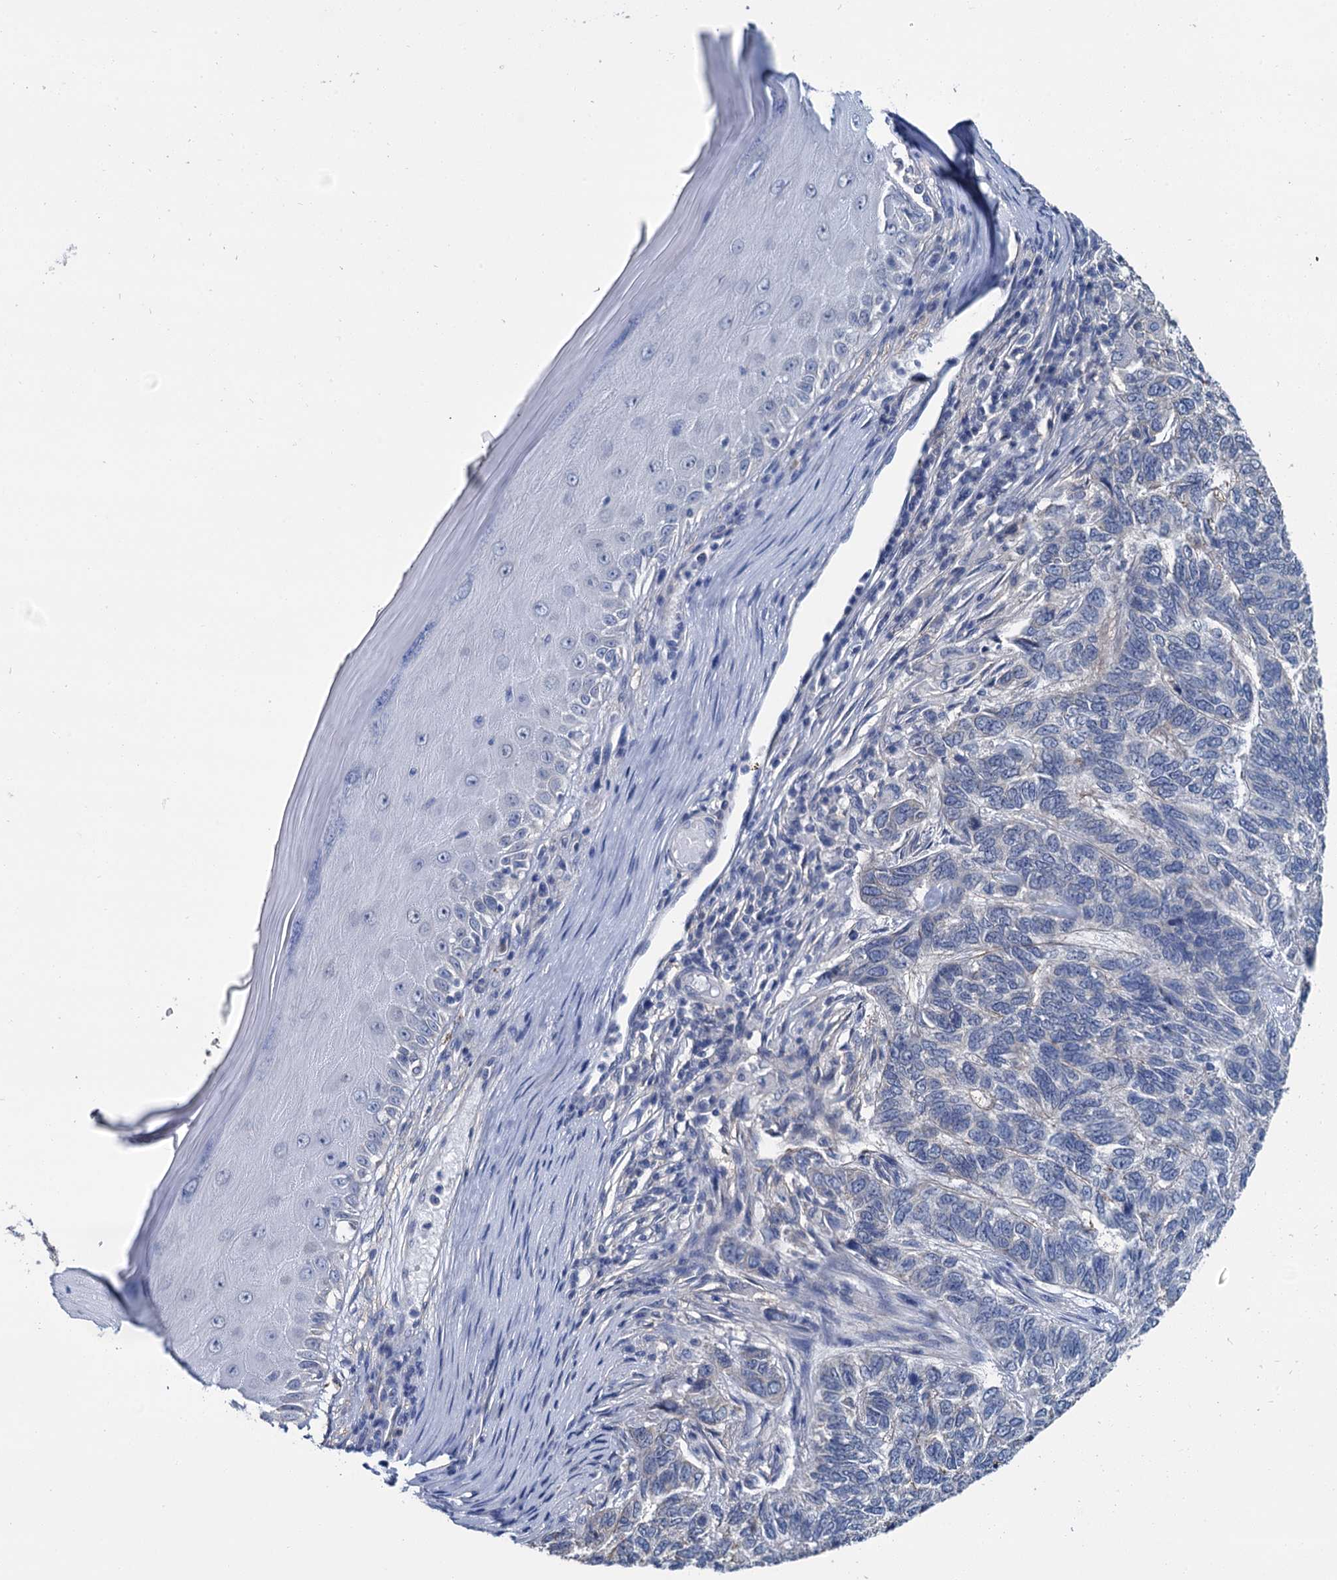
{"staining": {"intensity": "negative", "quantity": "none", "location": "none"}, "tissue": "skin cancer", "cell_type": "Tumor cells", "image_type": "cancer", "snomed": [{"axis": "morphology", "description": "Basal cell carcinoma"}, {"axis": "topography", "description": "Skin"}], "caption": "Immunohistochemical staining of skin basal cell carcinoma displays no significant expression in tumor cells. (DAB IHC visualized using brightfield microscopy, high magnification).", "gene": "MIOX", "patient": {"sex": "female", "age": 65}}